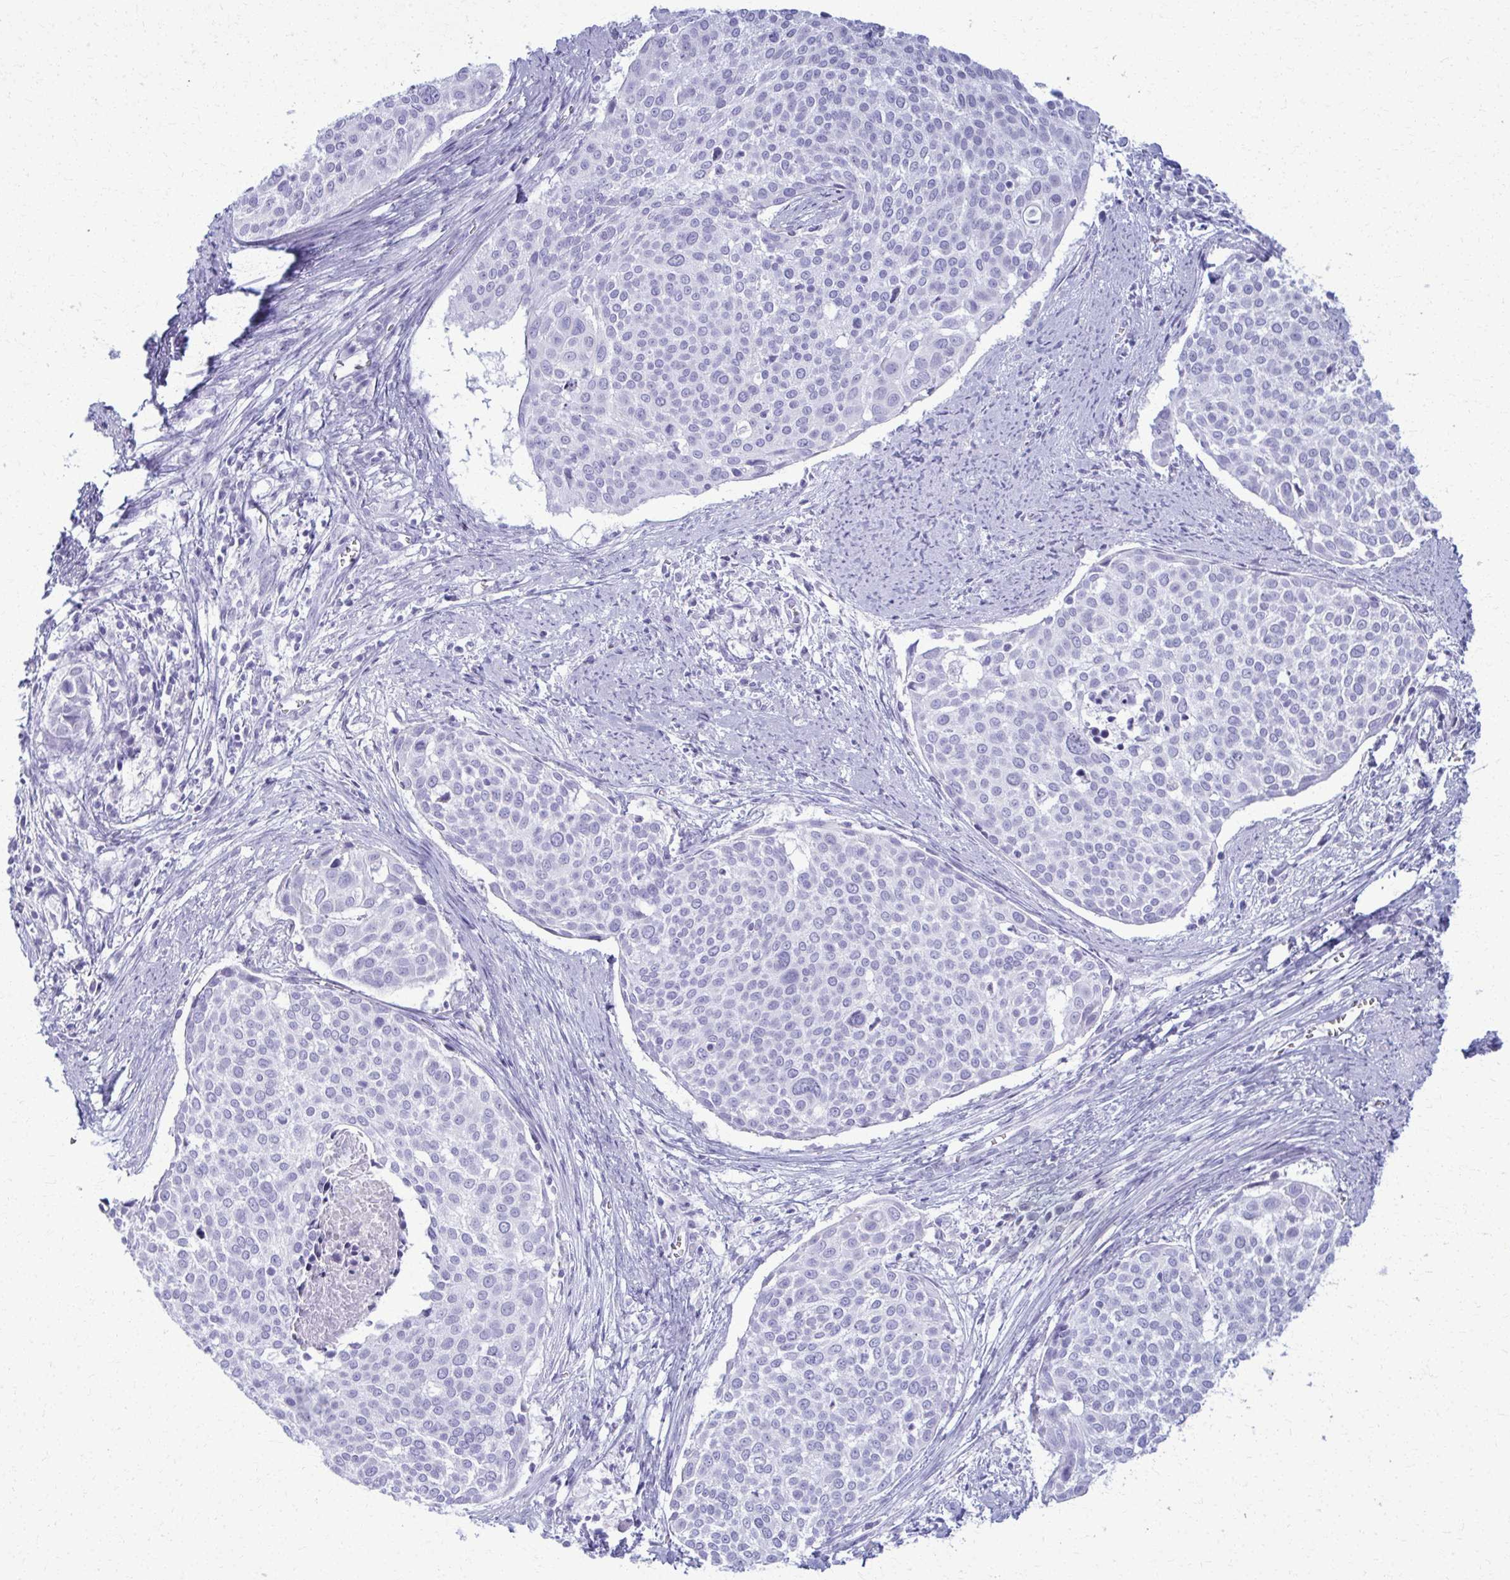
{"staining": {"intensity": "negative", "quantity": "none", "location": "none"}, "tissue": "cervical cancer", "cell_type": "Tumor cells", "image_type": "cancer", "snomed": [{"axis": "morphology", "description": "Squamous cell carcinoma, NOS"}, {"axis": "topography", "description": "Cervix"}], "caption": "DAB immunohistochemical staining of cervical squamous cell carcinoma displays no significant positivity in tumor cells.", "gene": "ACSM2B", "patient": {"sex": "female", "age": 39}}